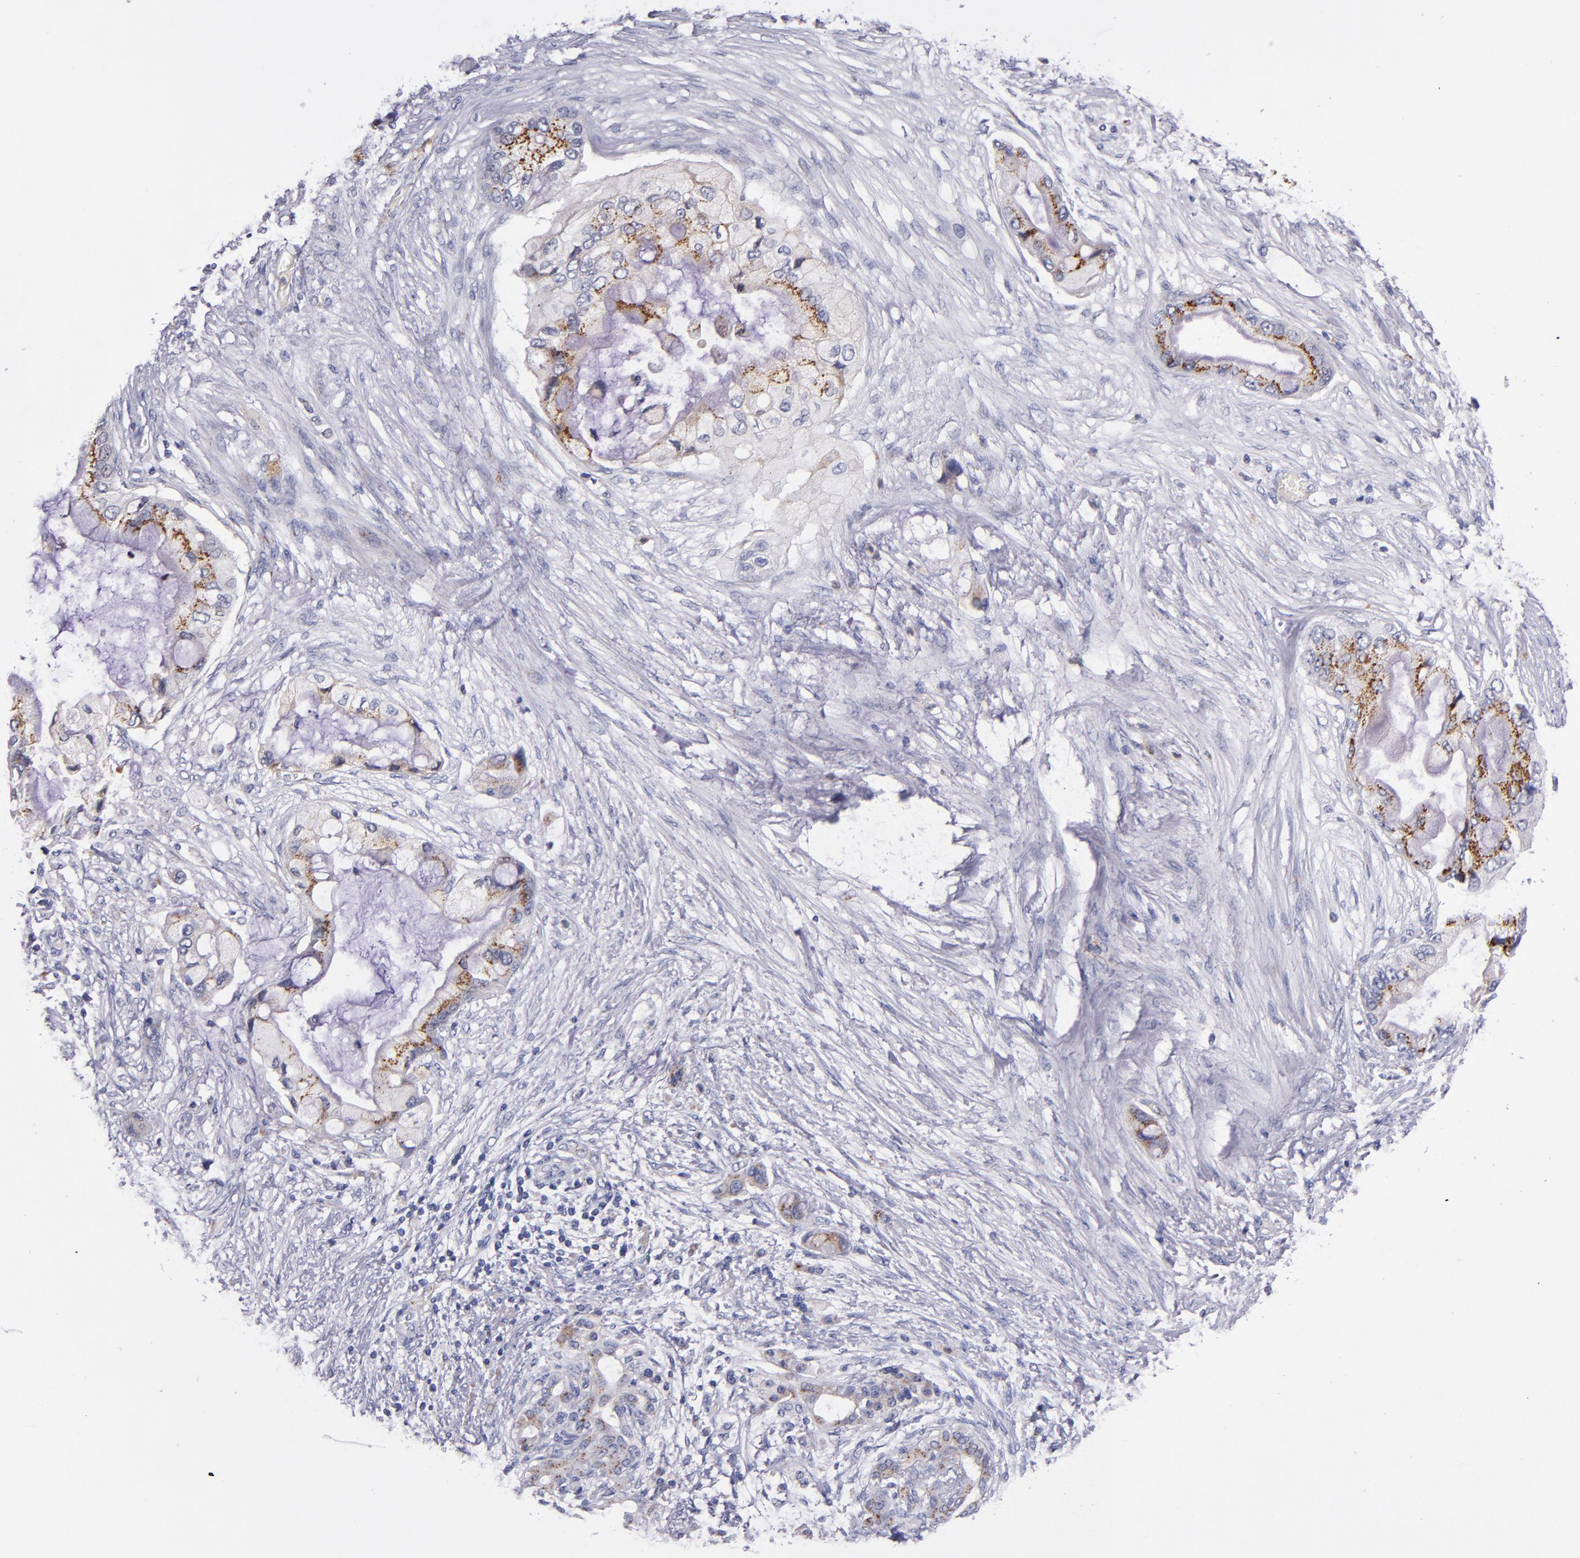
{"staining": {"intensity": "moderate", "quantity": ">75%", "location": "cytoplasmic/membranous"}, "tissue": "pancreatic cancer", "cell_type": "Tumor cells", "image_type": "cancer", "snomed": [{"axis": "morphology", "description": "Adenocarcinoma, NOS"}, {"axis": "topography", "description": "Pancreas"}], "caption": "A brown stain labels moderate cytoplasmic/membranous expression of a protein in human pancreatic adenocarcinoma tumor cells.", "gene": "RAB41", "patient": {"sex": "female", "age": 59}}